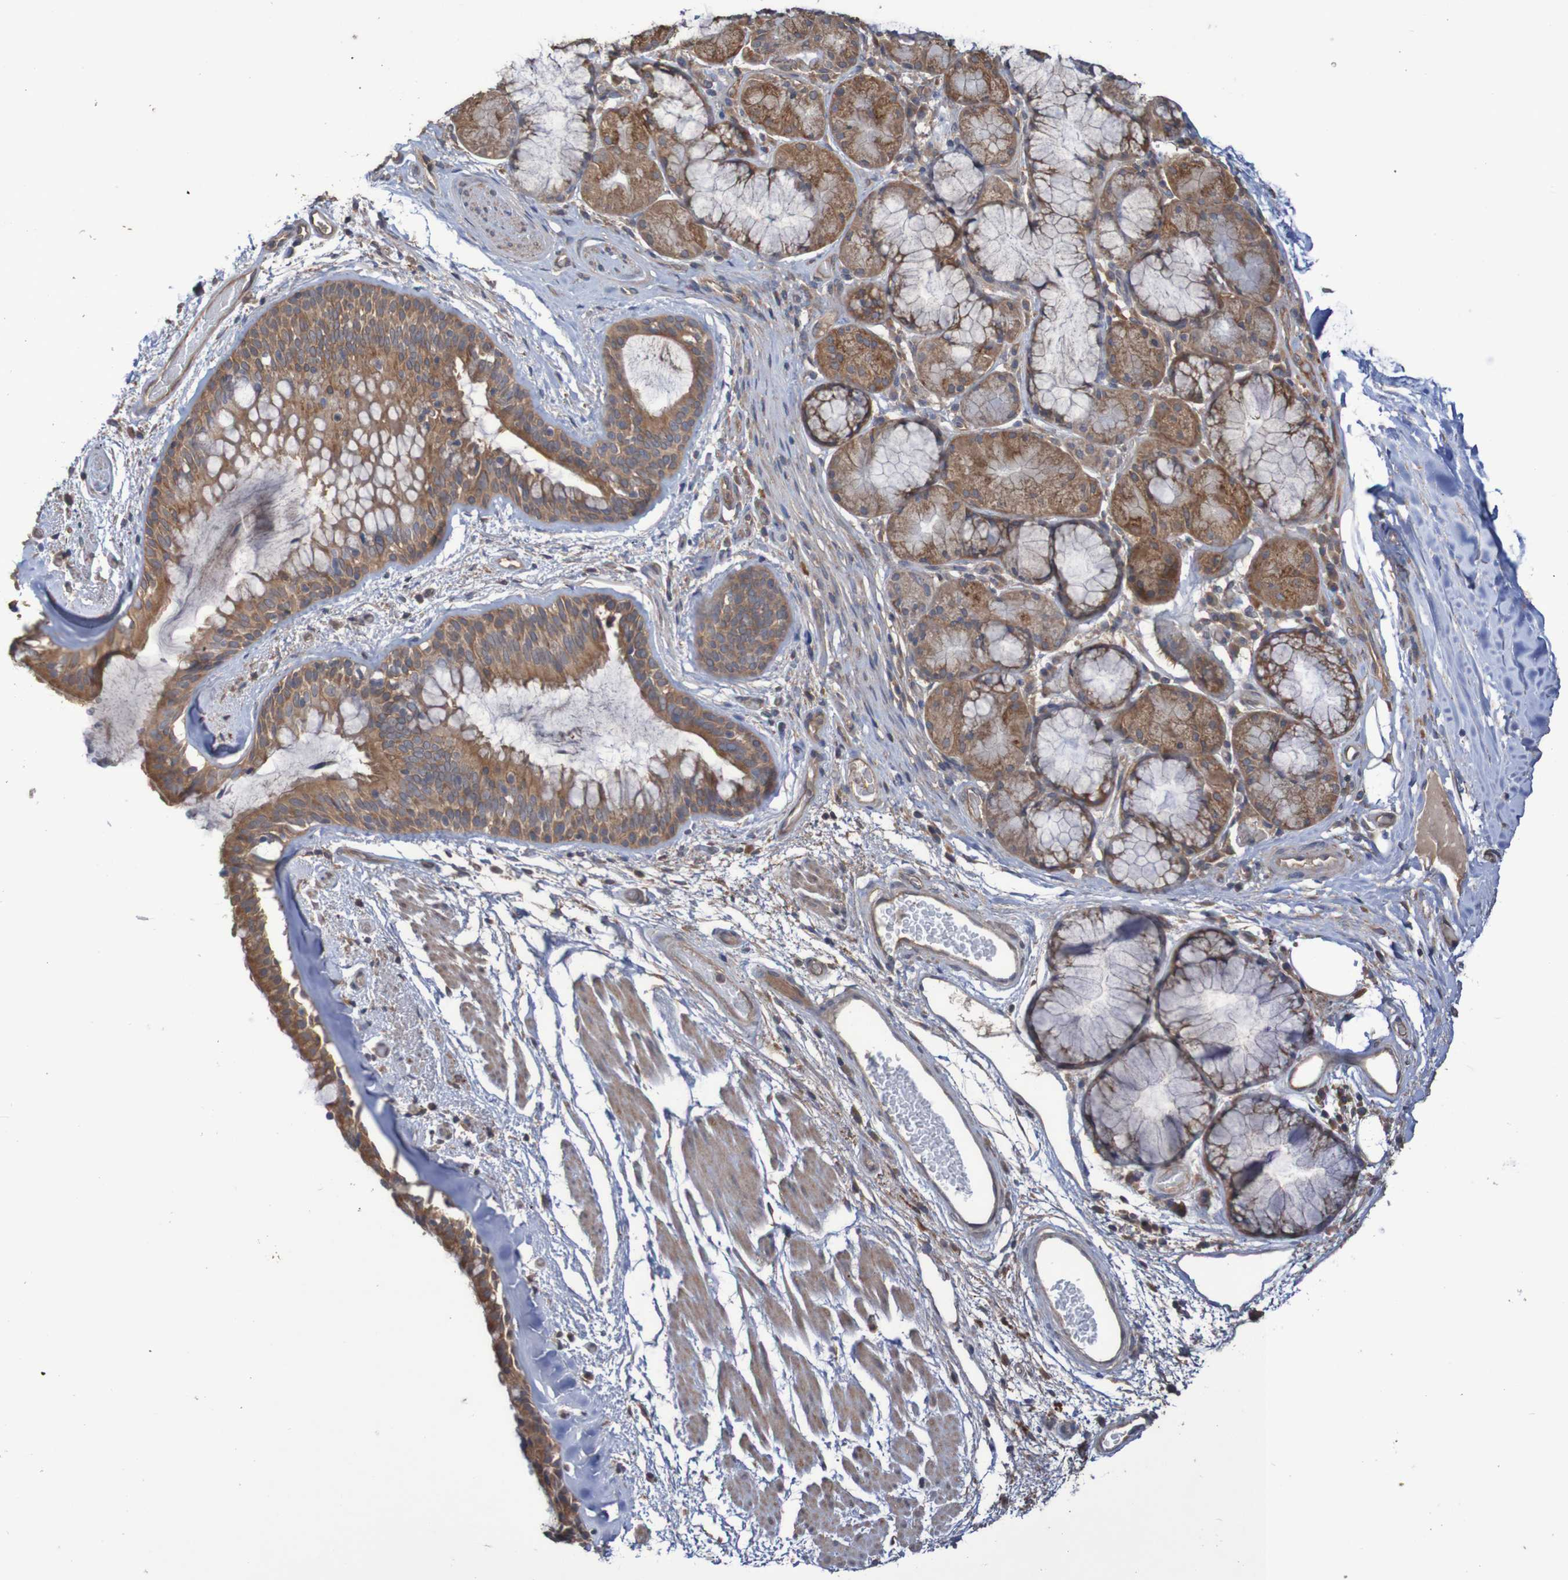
{"staining": {"intensity": "moderate", "quantity": ">75%", "location": "cytoplasmic/membranous"}, "tissue": "bronchus", "cell_type": "Respiratory epithelial cells", "image_type": "normal", "snomed": [{"axis": "morphology", "description": "Normal tissue, NOS"}, {"axis": "morphology", "description": "Adenocarcinoma, NOS"}, {"axis": "topography", "description": "Bronchus"}, {"axis": "topography", "description": "Lung"}], "caption": "Bronchus stained with DAB (3,3'-diaminobenzidine) IHC demonstrates medium levels of moderate cytoplasmic/membranous expression in about >75% of respiratory epithelial cells. The protein of interest is shown in brown color, while the nuclei are stained blue.", "gene": "PHYH", "patient": {"sex": "female", "age": 54}}